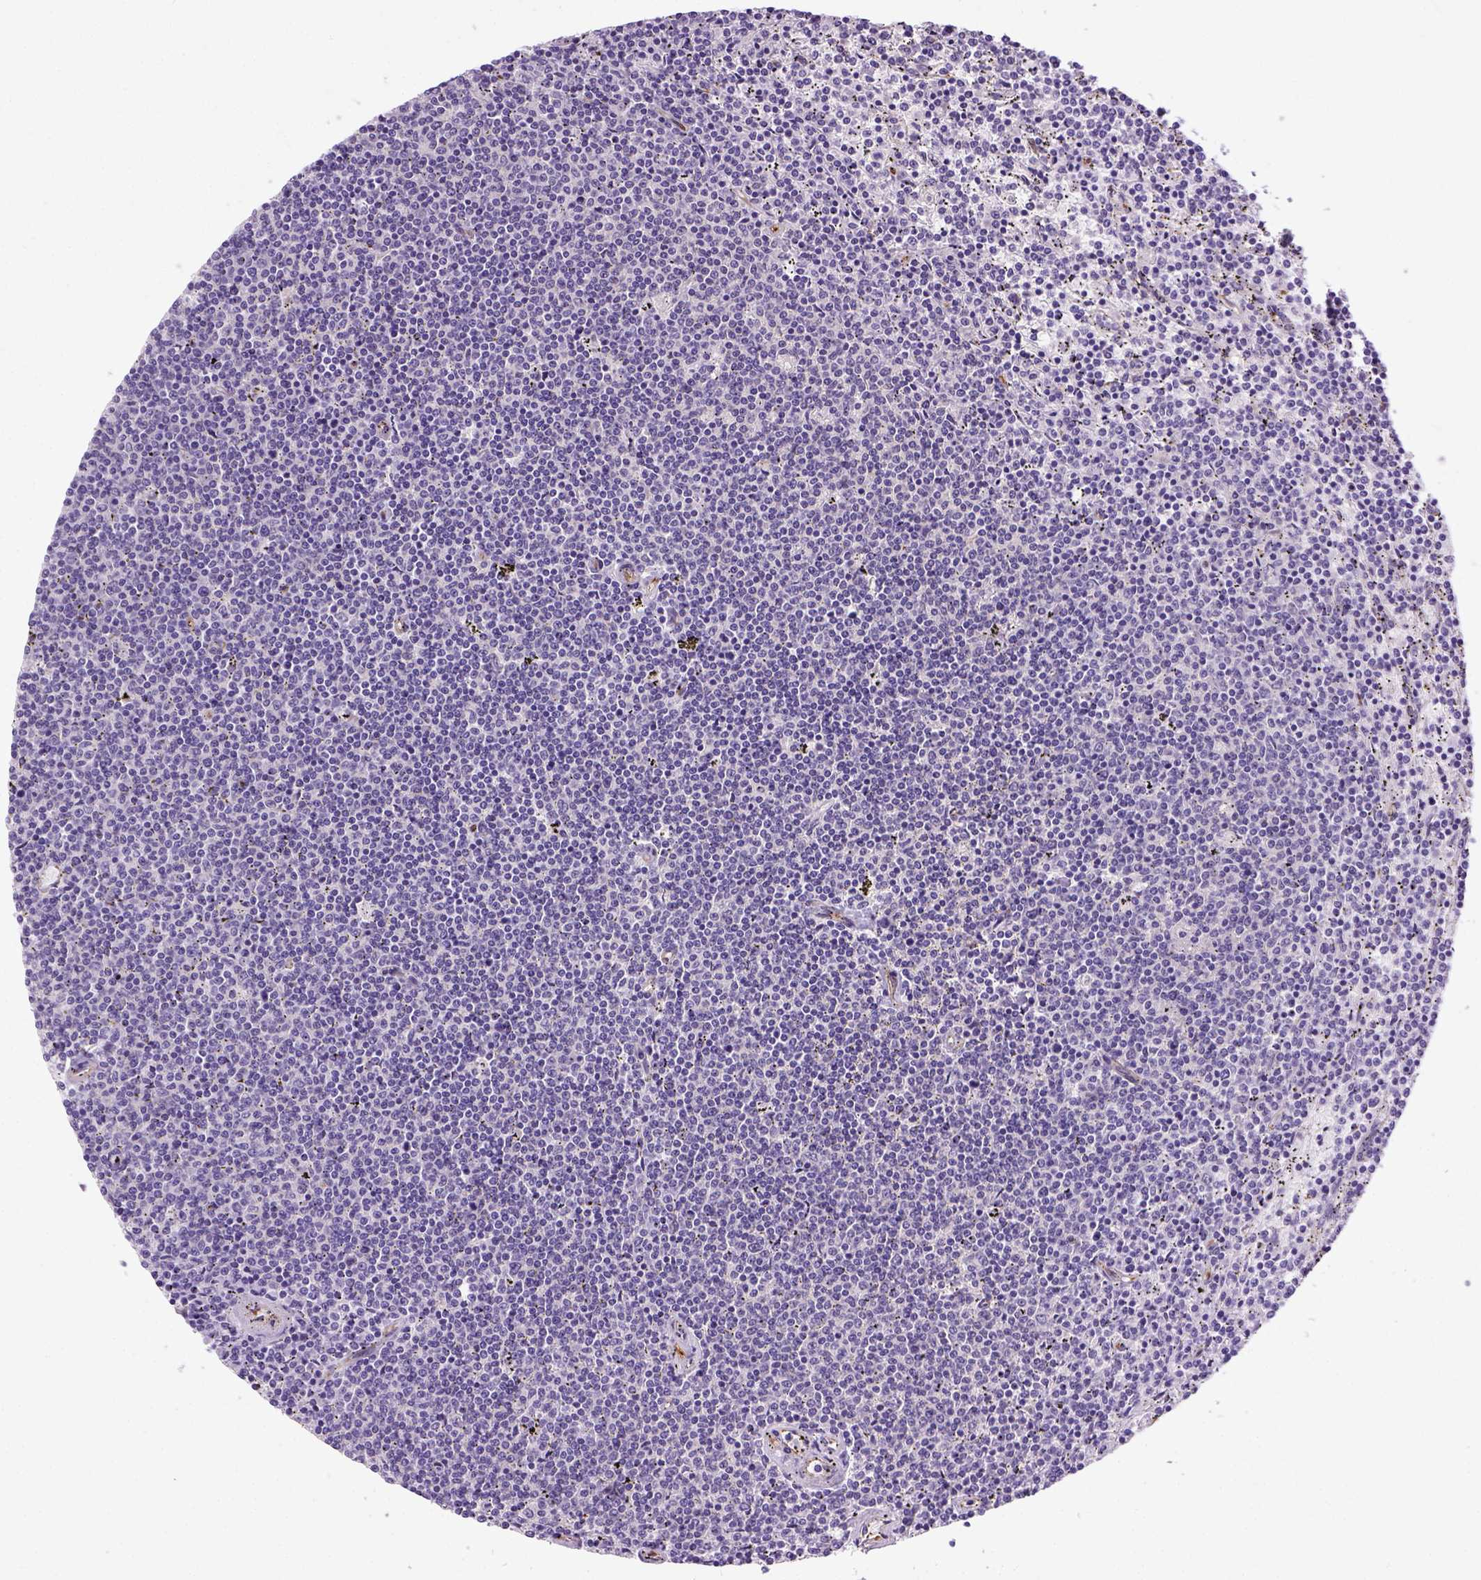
{"staining": {"intensity": "negative", "quantity": "none", "location": "none"}, "tissue": "lymphoma", "cell_type": "Tumor cells", "image_type": "cancer", "snomed": [{"axis": "morphology", "description": "Malignant lymphoma, non-Hodgkin's type, Low grade"}, {"axis": "topography", "description": "Spleen"}], "caption": "DAB immunohistochemical staining of human low-grade malignant lymphoma, non-Hodgkin's type displays no significant staining in tumor cells. (DAB immunohistochemistry (IHC) with hematoxylin counter stain).", "gene": "KAZN", "patient": {"sex": "female", "age": 50}}